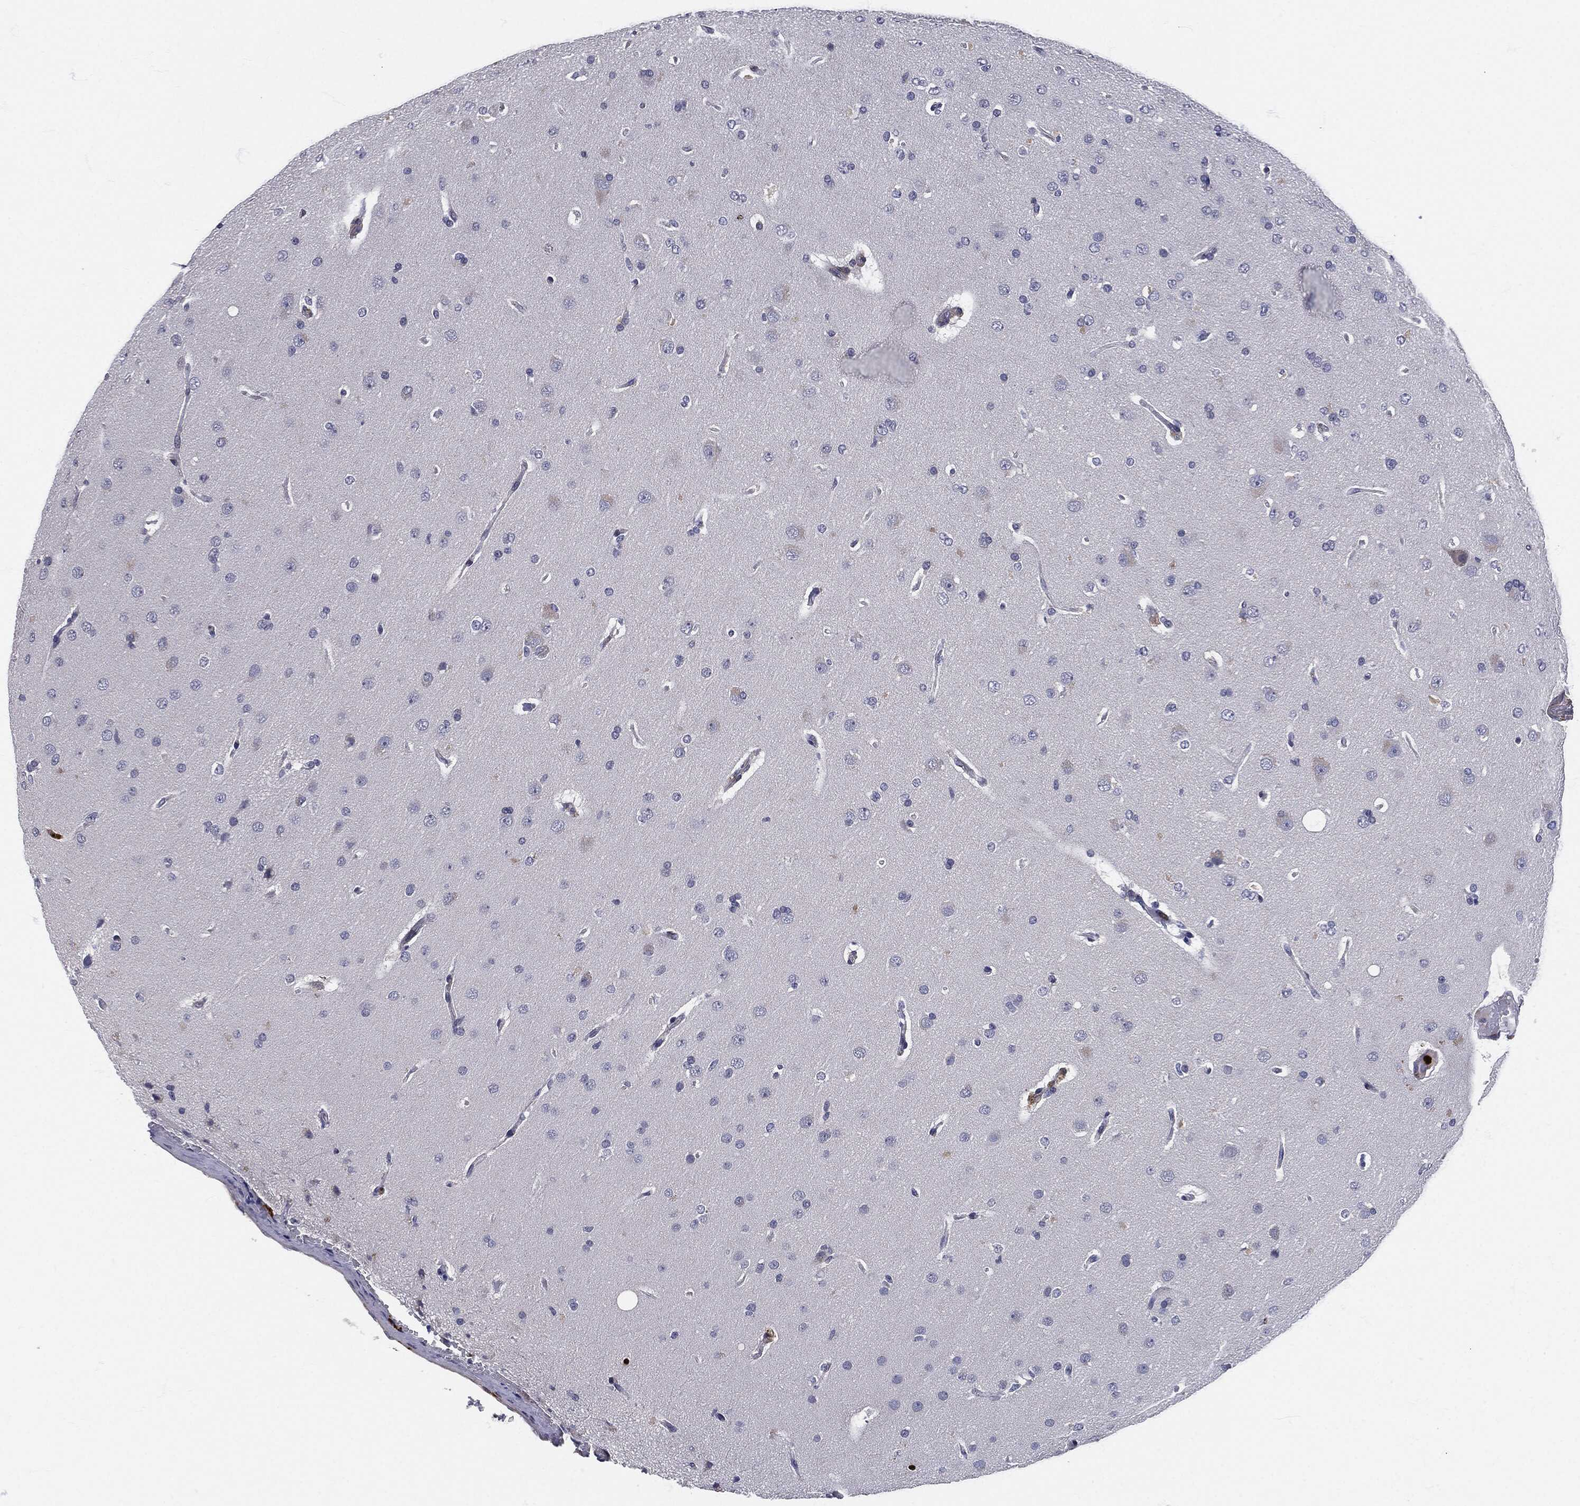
{"staining": {"intensity": "negative", "quantity": "none", "location": "none"}, "tissue": "glioma", "cell_type": "Tumor cells", "image_type": "cancer", "snomed": [{"axis": "morphology", "description": "Glioma, malignant, NOS"}, {"axis": "topography", "description": "Cerebral cortex"}], "caption": "There is no significant staining in tumor cells of glioma. (DAB (3,3'-diaminobenzidine) immunohistochemistry visualized using brightfield microscopy, high magnification).", "gene": "MPO", "patient": {"sex": "male", "age": 58}}